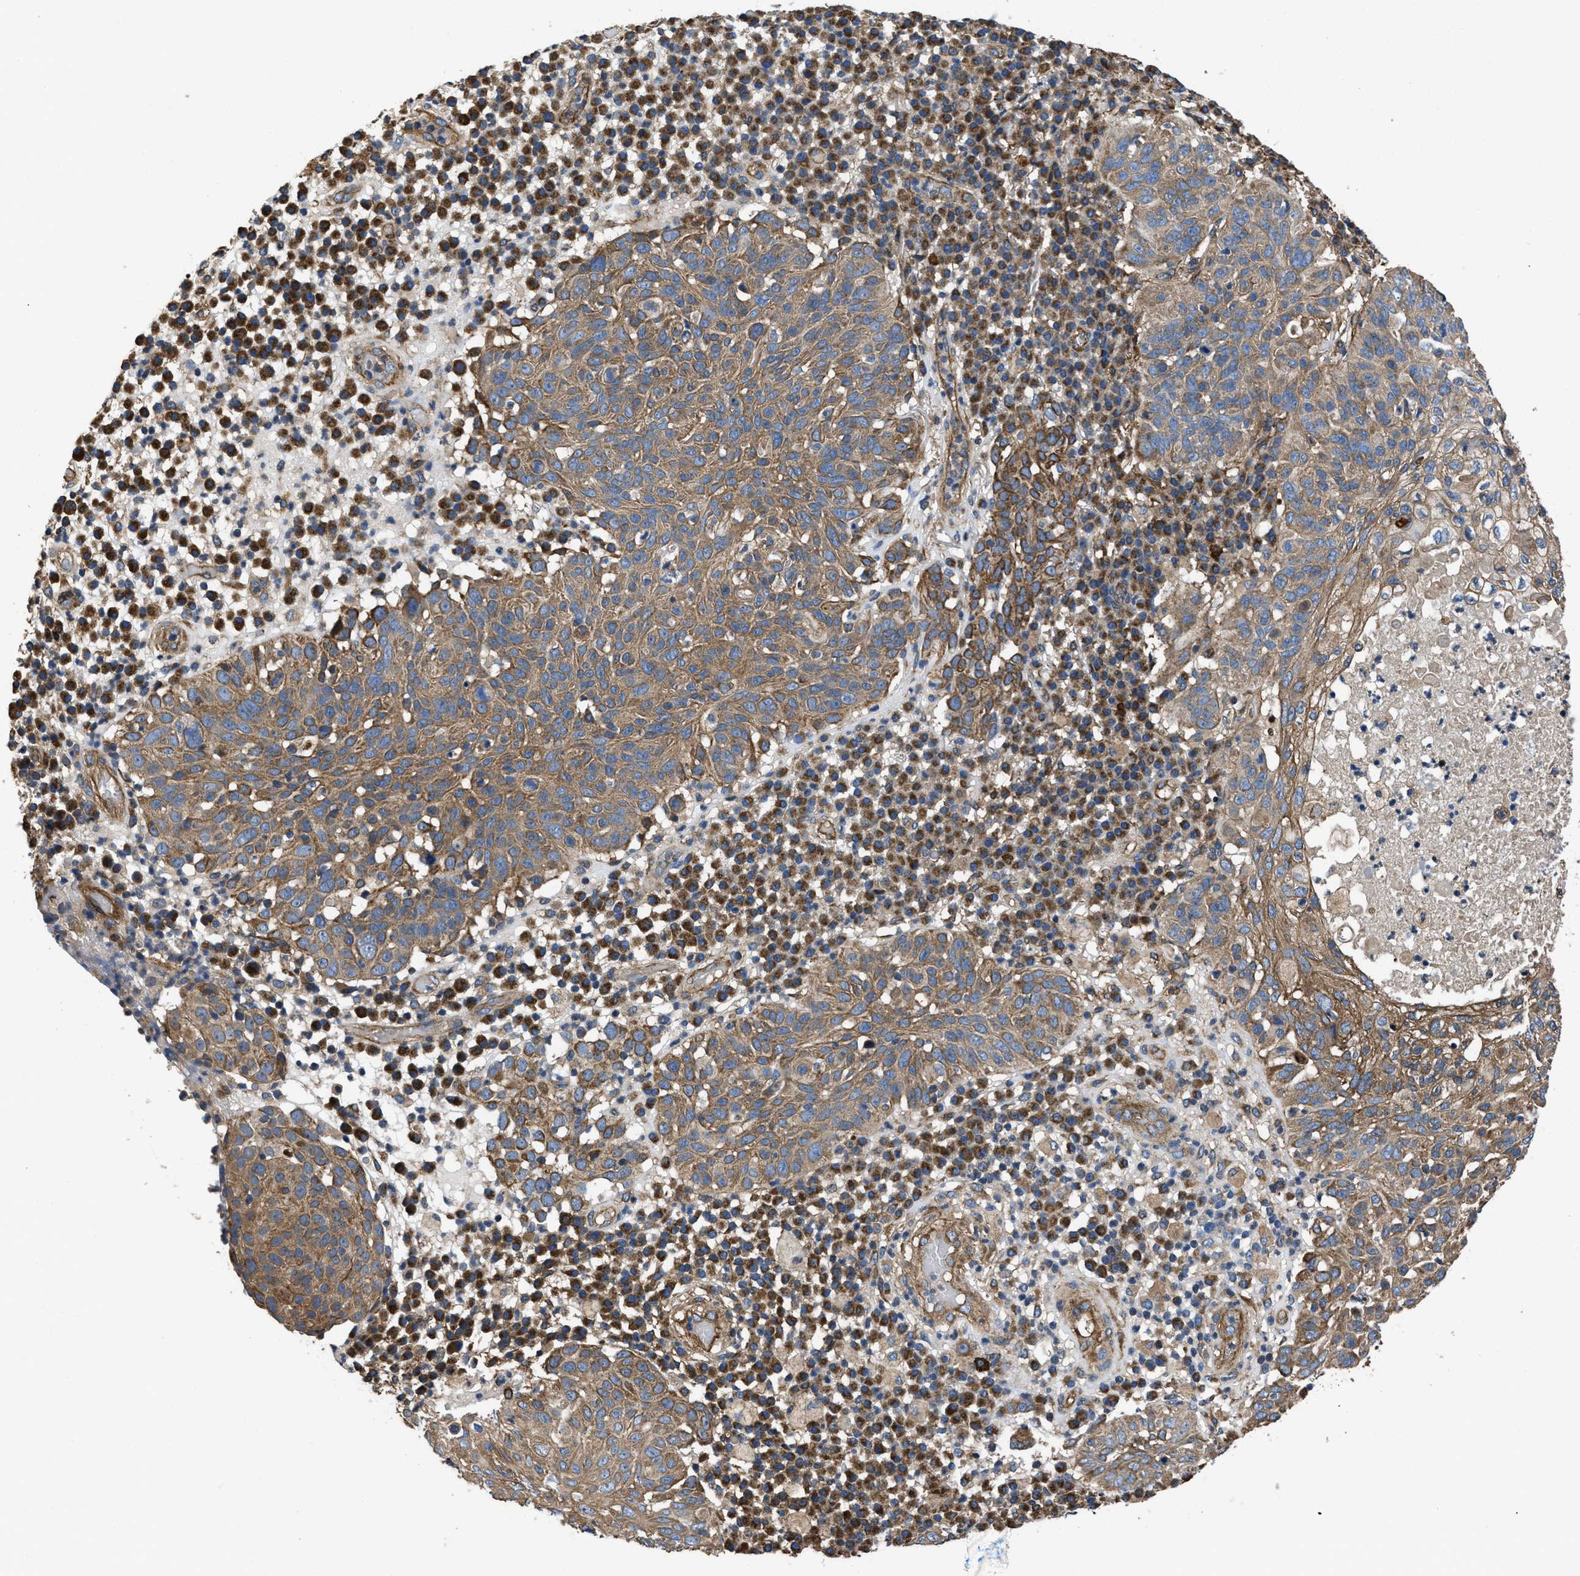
{"staining": {"intensity": "weak", "quantity": ">75%", "location": "cytoplasmic/membranous"}, "tissue": "skin cancer", "cell_type": "Tumor cells", "image_type": "cancer", "snomed": [{"axis": "morphology", "description": "Squamous cell carcinoma in situ, NOS"}, {"axis": "morphology", "description": "Squamous cell carcinoma, NOS"}, {"axis": "topography", "description": "Skin"}], "caption": "Immunohistochemical staining of human skin cancer exhibits low levels of weak cytoplasmic/membranous protein positivity in approximately >75% of tumor cells.", "gene": "NT5E", "patient": {"sex": "male", "age": 93}}